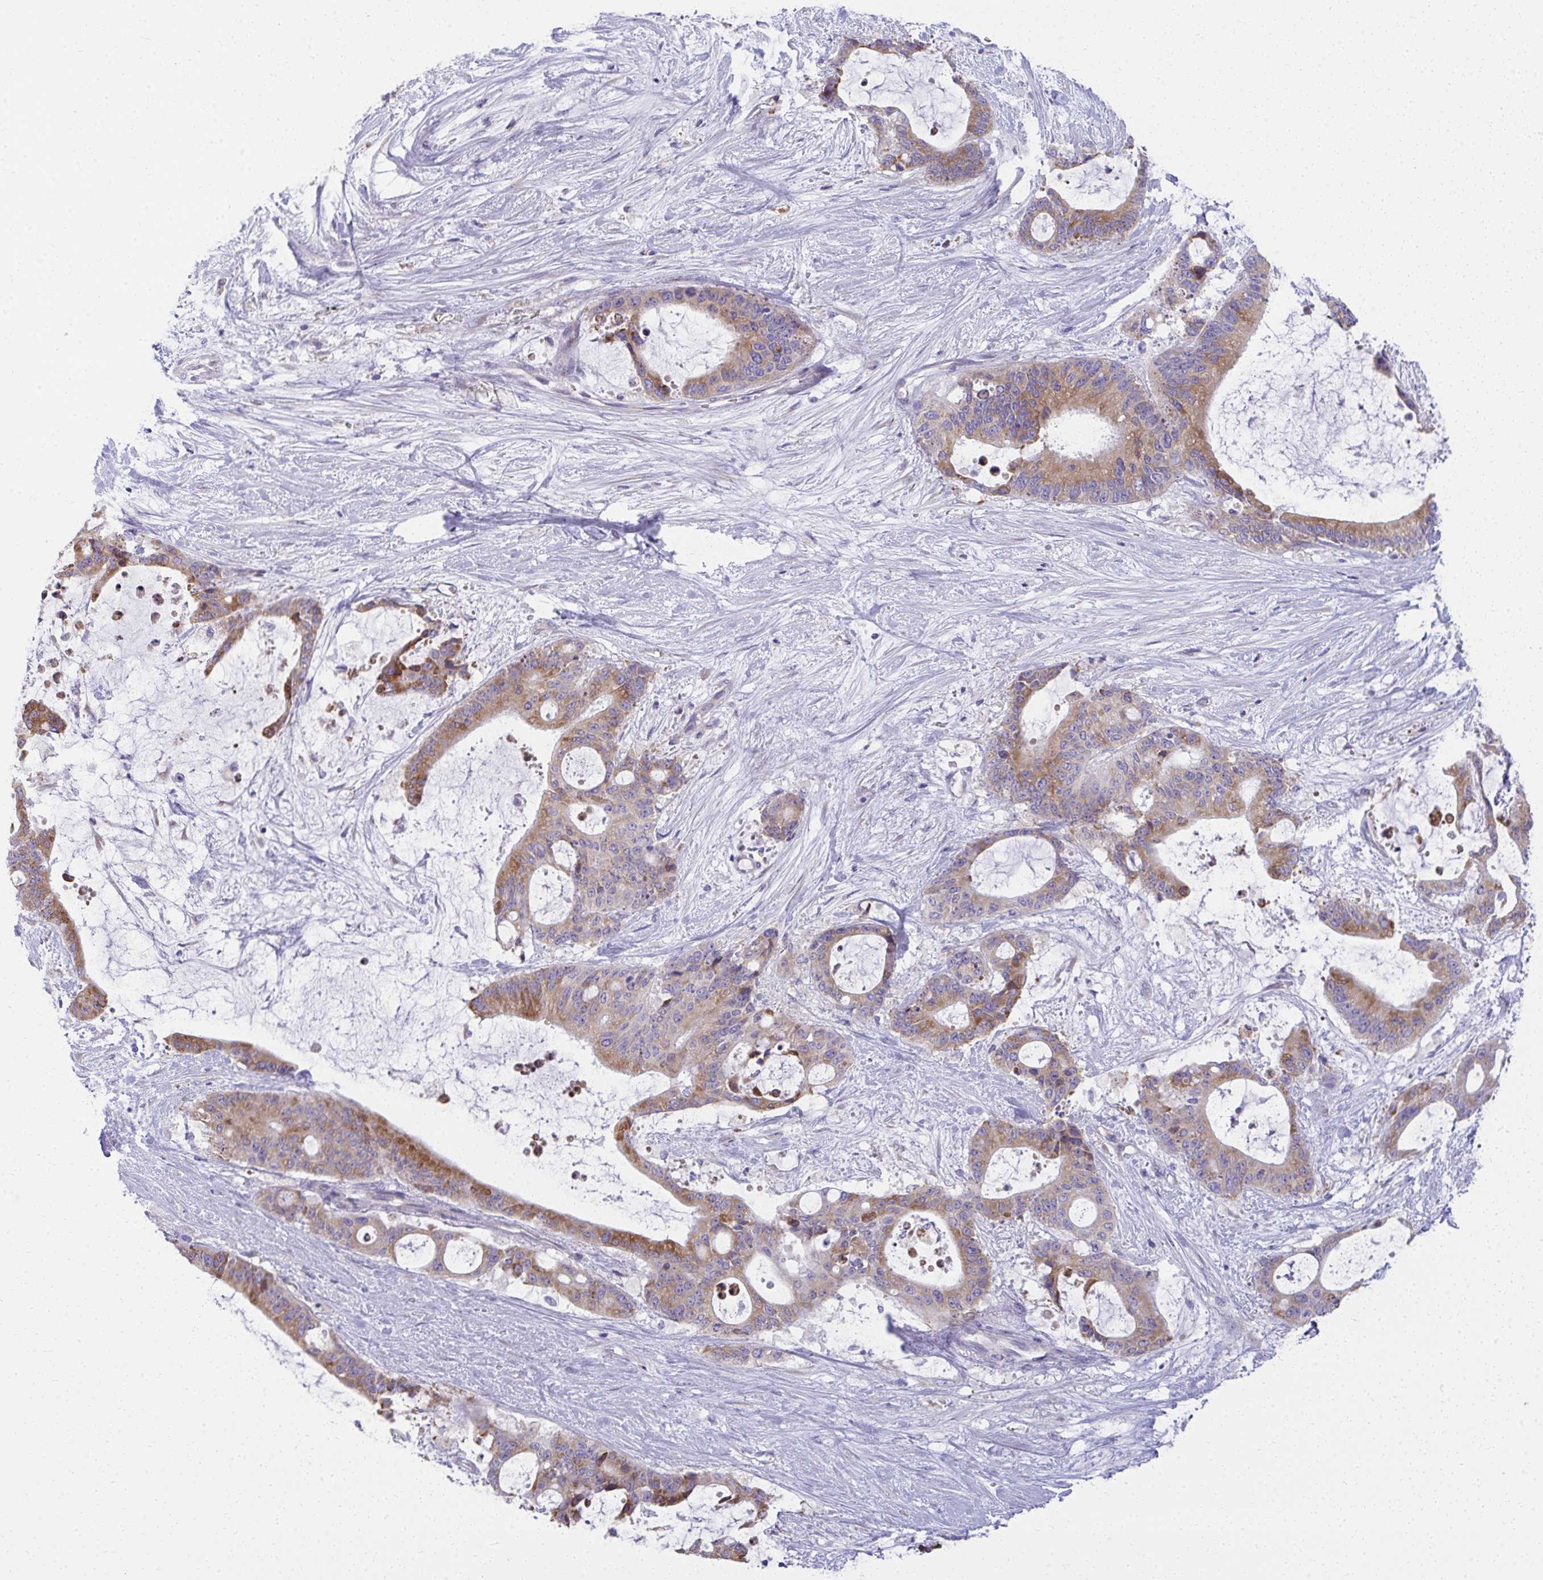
{"staining": {"intensity": "moderate", "quantity": ">75%", "location": "cytoplasmic/membranous"}, "tissue": "liver cancer", "cell_type": "Tumor cells", "image_type": "cancer", "snomed": [{"axis": "morphology", "description": "Normal tissue, NOS"}, {"axis": "morphology", "description": "Cholangiocarcinoma"}, {"axis": "topography", "description": "Liver"}, {"axis": "topography", "description": "Peripheral nerve tissue"}], "caption": "Protein analysis of cholangiocarcinoma (liver) tissue reveals moderate cytoplasmic/membranous positivity in approximately >75% of tumor cells.", "gene": "FASLG", "patient": {"sex": "female", "age": 73}}